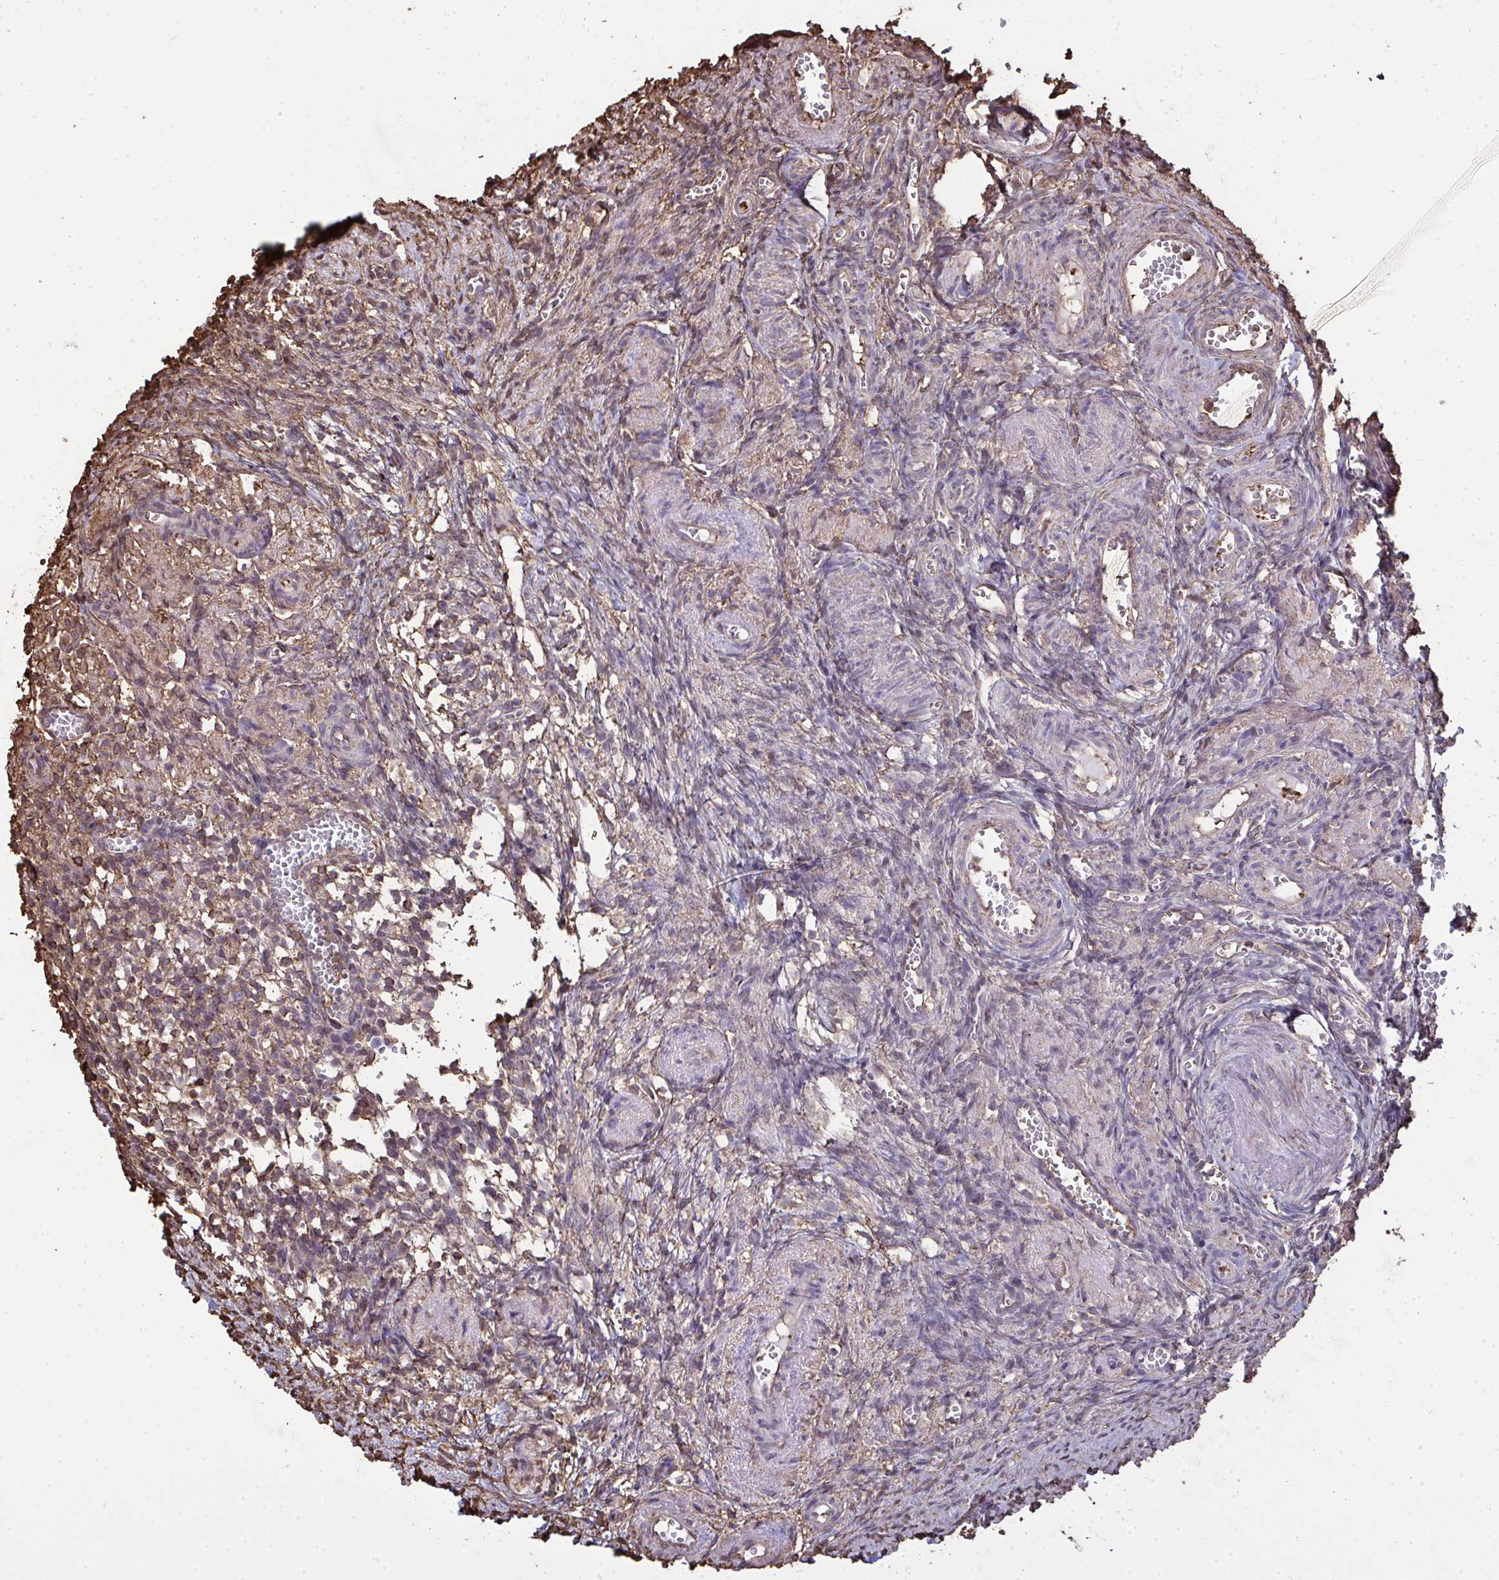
{"staining": {"intensity": "moderate", "quantity": "<25%", "location": "cytoplasmic/membranous"}, "tissue": "ovary", "cell_type": "Ovarian stroma cells", "image_type": "normal", "snomed": [{"axis": "morphology", "description": "Normal tissue, NOS"}, {"axis": "topography", "description": "Ovary"}], "caption": "Immunohistochemistry (DAB) staining of normal human ovary reveals moderate cytoplasmic/membranous protein positivity in approximately <25% of ovarian stroma cells.", "gene": "ANXA5", "patient": {"sex": "female", "age": 41}}